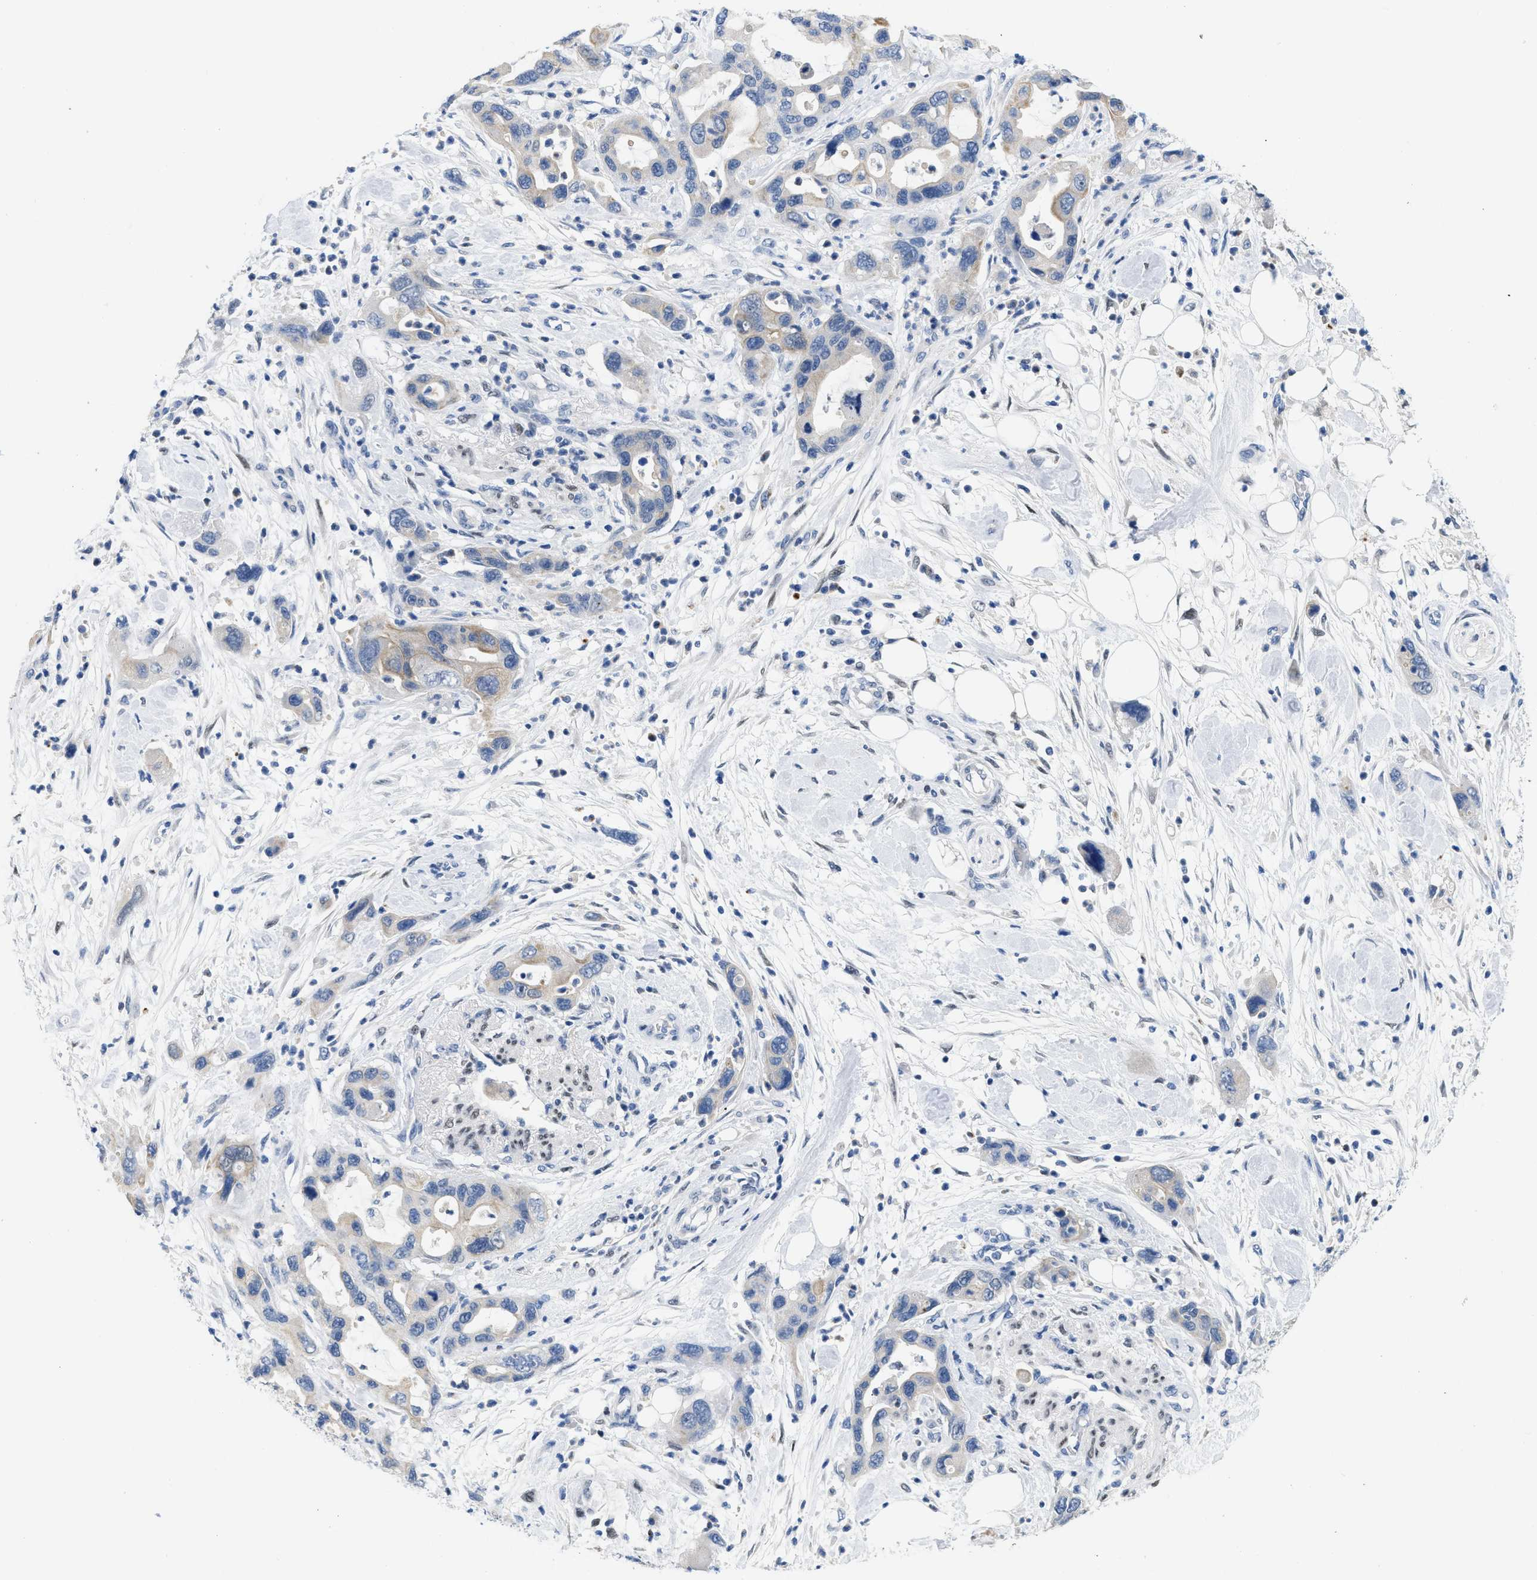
{"staining": {"intensity": "moderate", "quantity": "<25%", "location": "cytoplasmic/membranous"}, "tissue": "pancreatic cancer", "cell_type": "Tumor cells", "image_type": "cancer", "snomed": [{"axis": "morphology", "description": "Normal tissue, NOS"}, {"axis": "morphology", "description": "Adenocarcinoma, NOS"}, {"axis": "topography", "description": "Pancreas"}], "caption": "Immunohistochemistry (IHC) (DAB (3,3'-diaminobenzidine)) staining of human pancreatic adenocarcinoma demonstrates moderate cytoplasmic/membranous protein staining in about <25% of tumor cells.", "gene": "NFIX", "patient": {"sex": "female", "age": 71}}